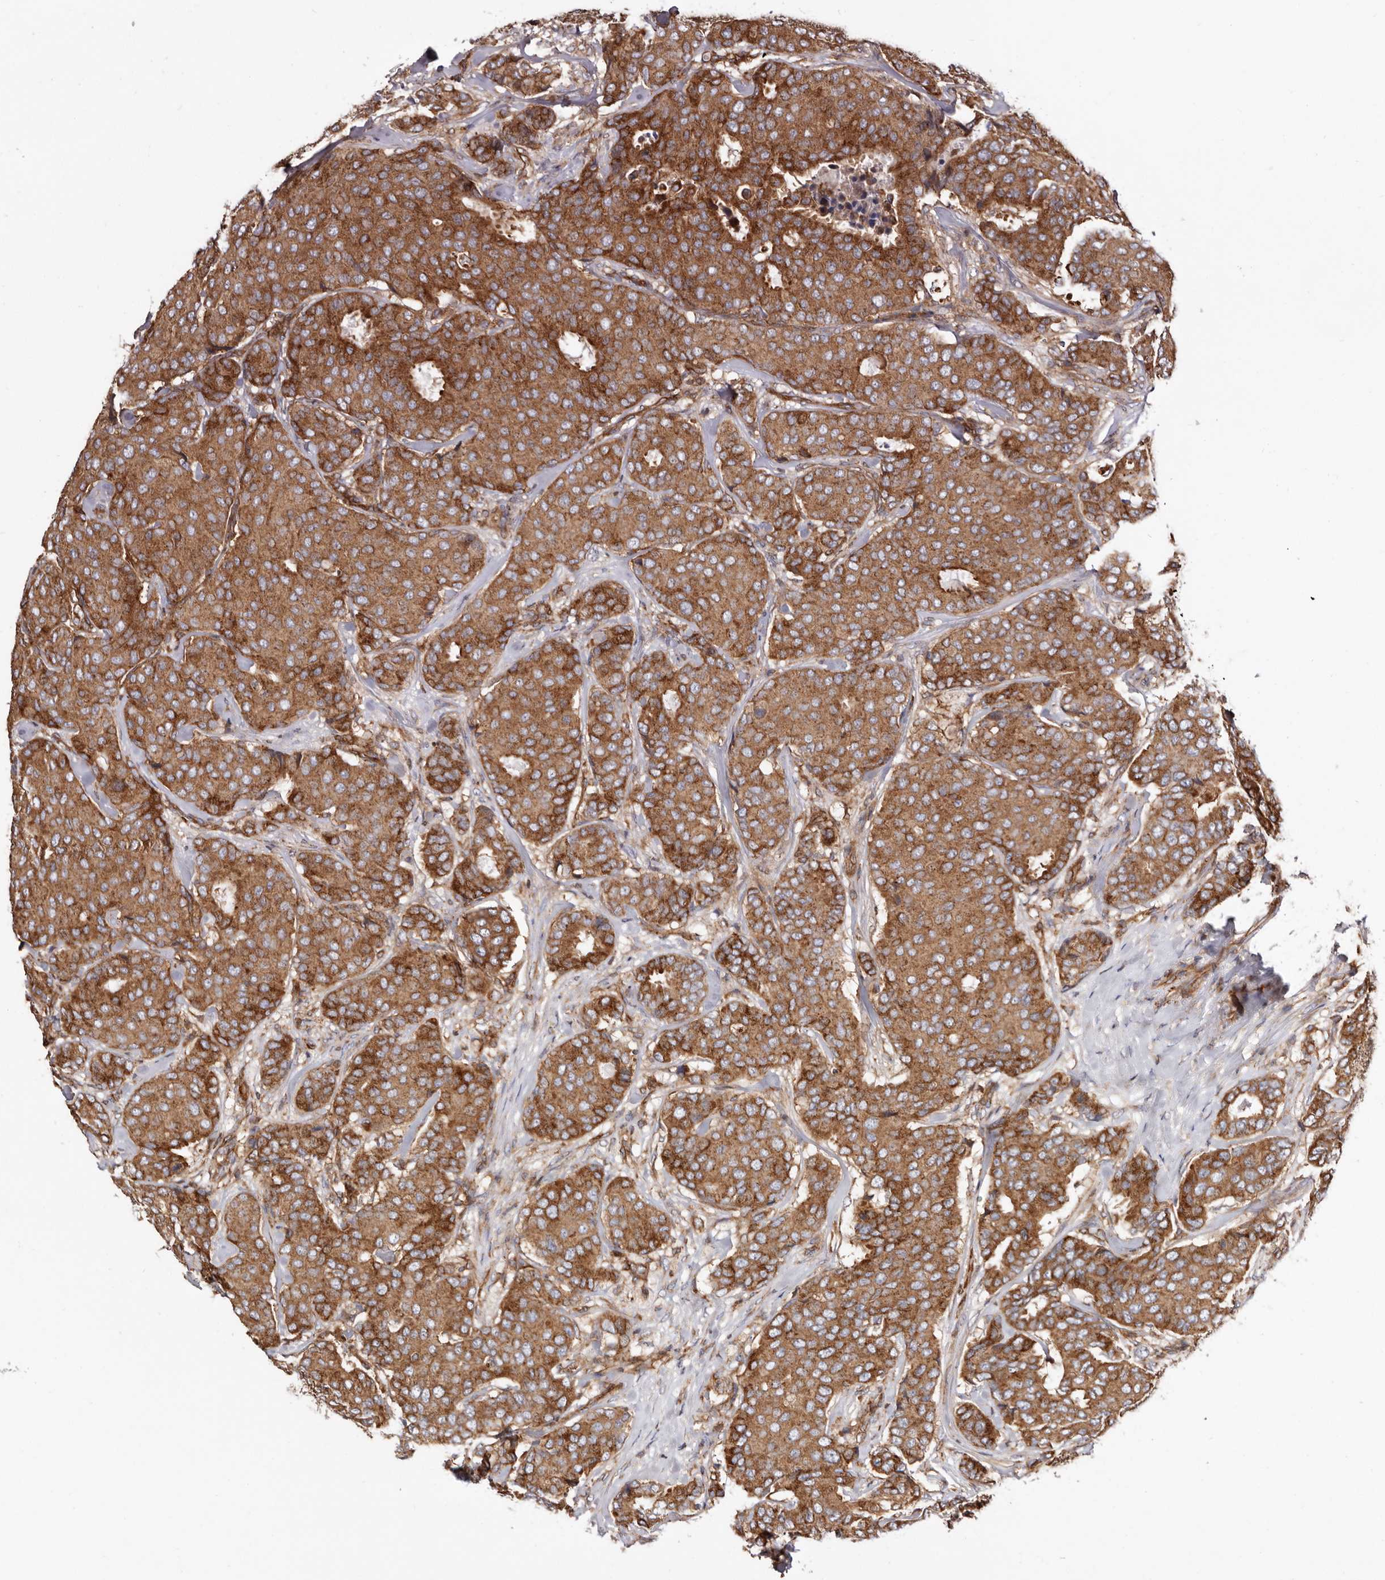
{"staining": {"intensity": "strong", "quantity": ">75%", "location": "cytoplasmic/membranous"}, "tissue": "breast cancer", "cell_type": "Tumor cells", "image_type": "cancer", "snomed": [{"axis": "morphology", "description": "Duct carcinoma"}, {"axis": "topography", "description": "Breast"}], "caption": "Immunohistochemical staining of human breast intraductal carcinoma displays high levels of strong cytoplasmic/membranous staining in about >75% of tumor cells.", "gene": "COQ8B", "patient": {"sex": "female", "age": 75}}